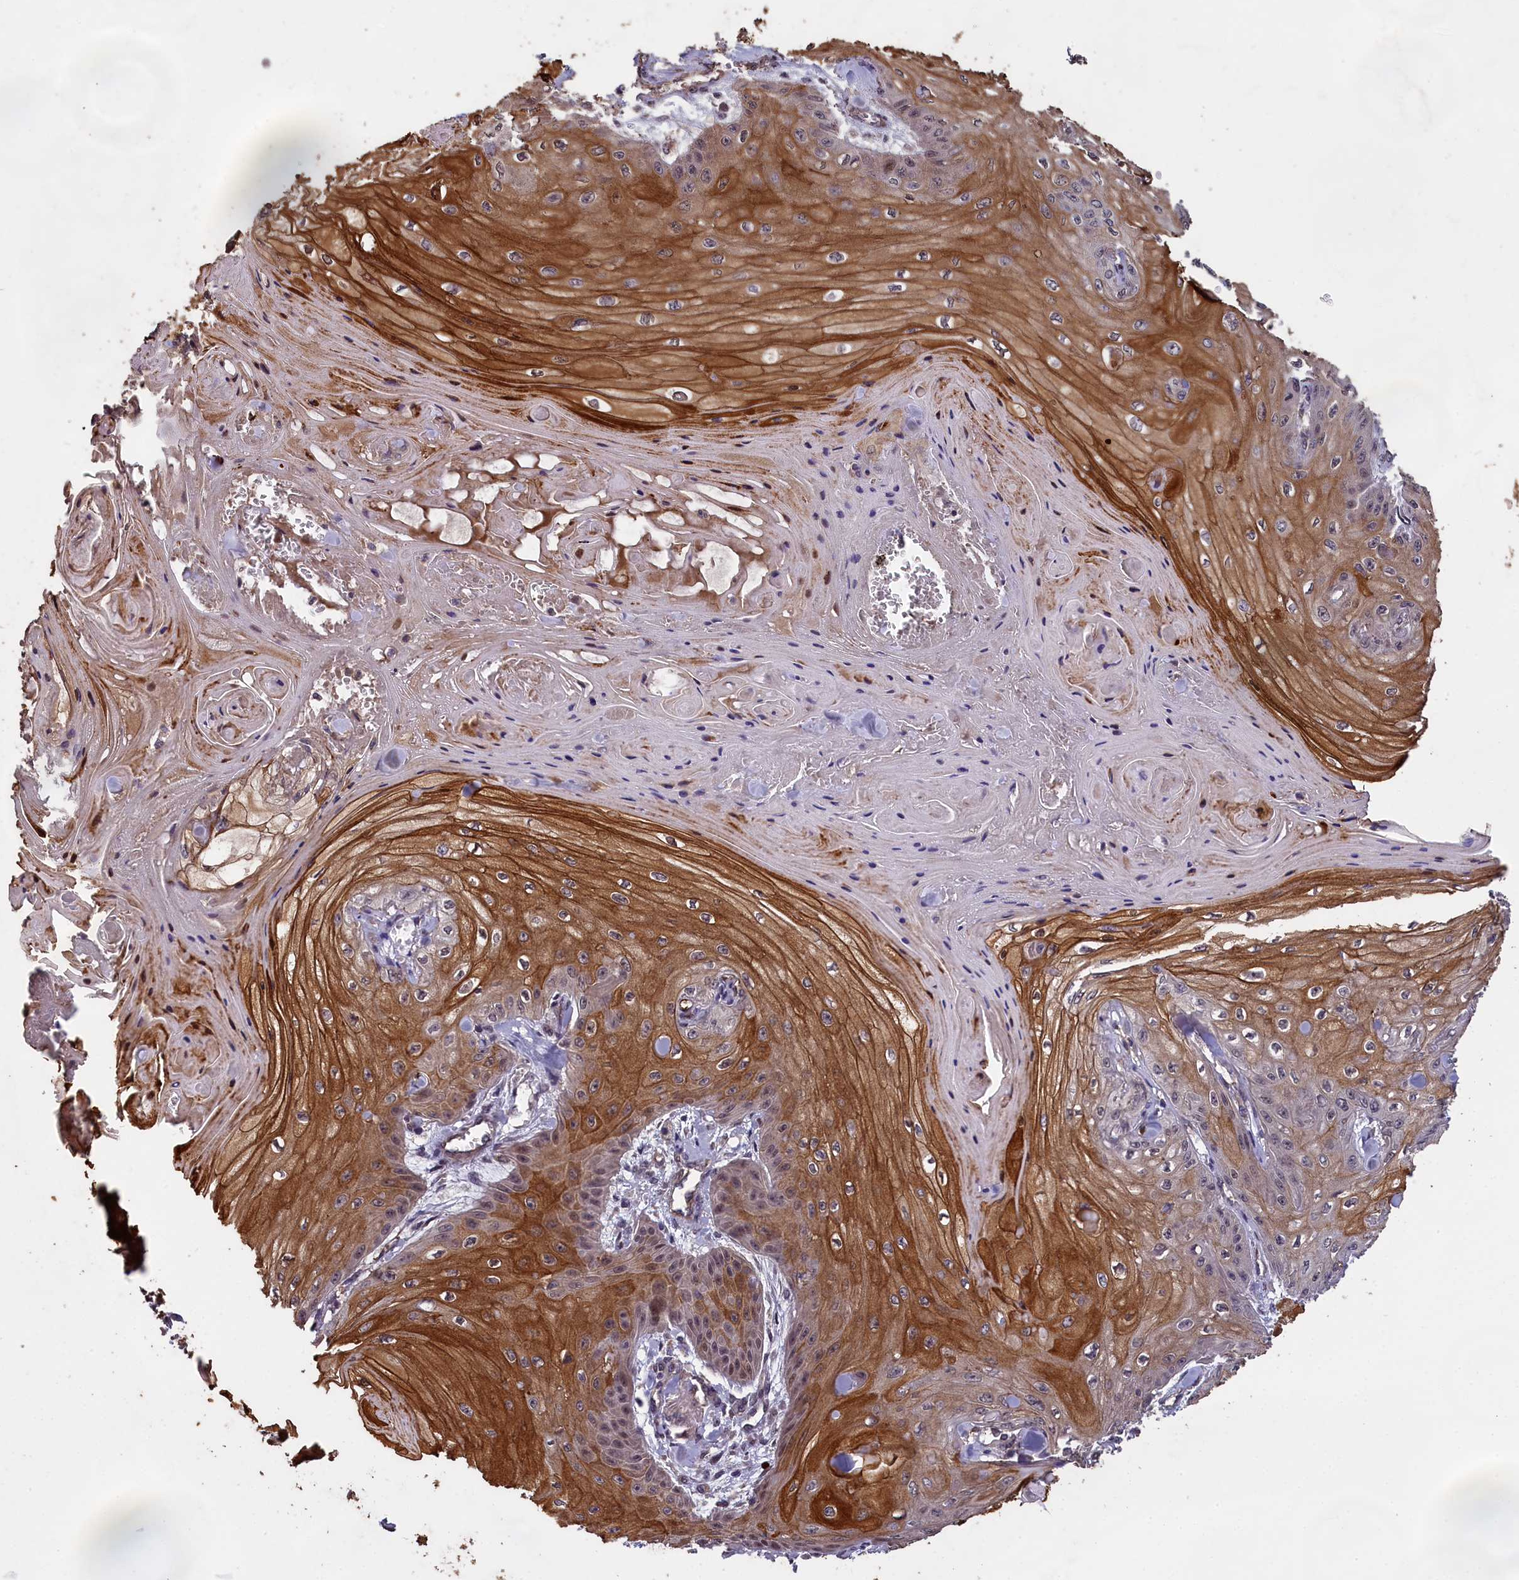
{"staining": {"intensity": "moderate", "quantity": "25%-75%", "location": "cytoplasmic/membranous"}, "tissue": "skin cancer", "cell_type": "Tumor cells", "image_type": "cancer", "snomed": [{"axis": "morphology", "description": "Squamous cell carcinoma, NOS"}, {"axis": "topography", "description": "Skin"}], "caption": "Immunohistochemistry of human skin cancer reveals medium levels of moderate cytoplasmic/membranous positivity in approximately 25%-75% of tumor cells.", "gene": "CHD9", "patient": {"sex": "male", "age": 74}}